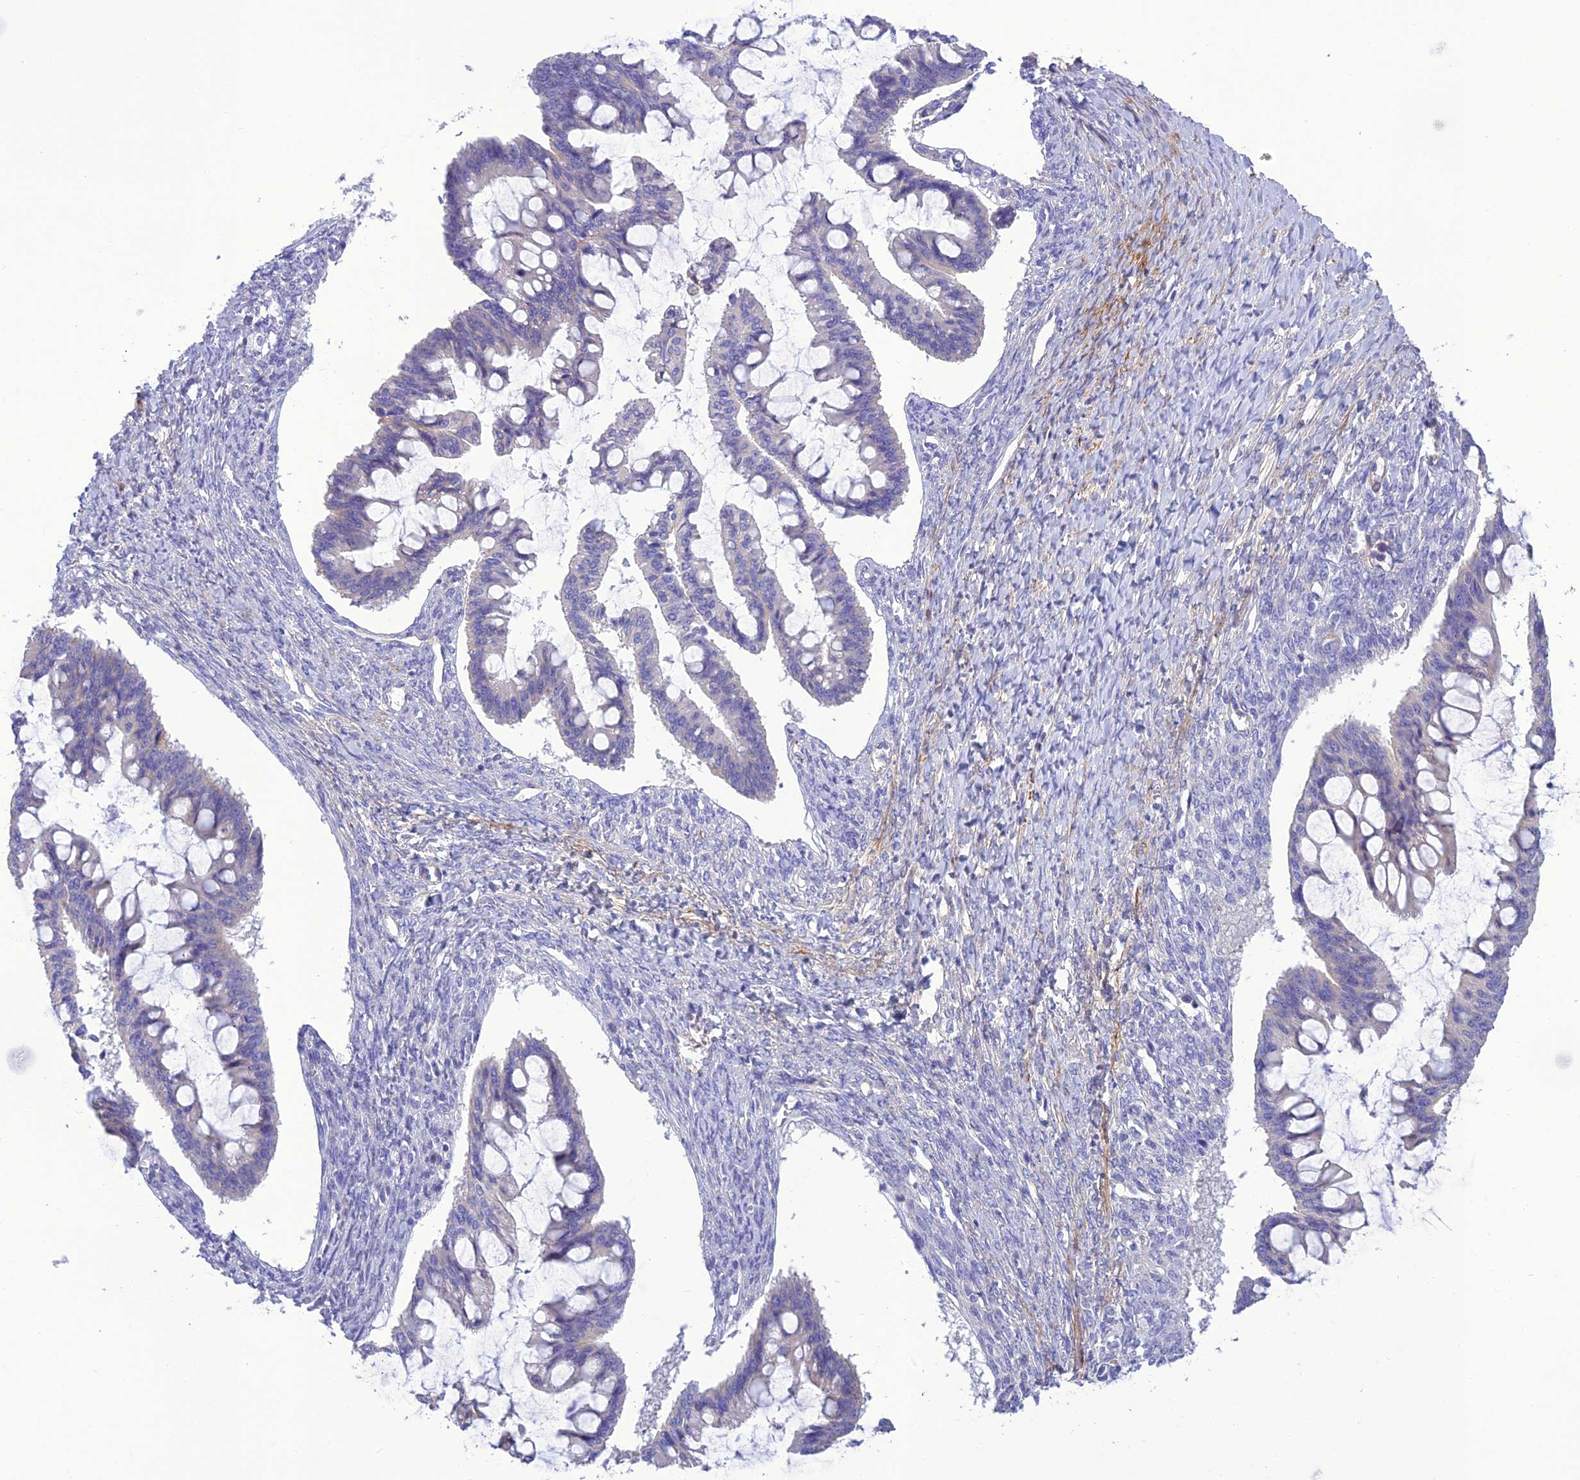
{"staining": {"intensity": "negative", "quantity": "none", "location": "none"}, "tissue": "ovarian cancer", "cell_type": "Tumor cells", "image_type": "cancer", "snomed": [{"axis": "morphology", "description": "Cystadenocarcinoma, mucinous, NOS"}, {"axis": "topography", "description": "Ovary"}], "caption": "A histopathology image of human ovarian cancer (mucinous cystadenocarcinoma) is negative for staining in tumor cells.", "gene": "FRA10AC1", "patient": {"sex": "female", "age": 73}}